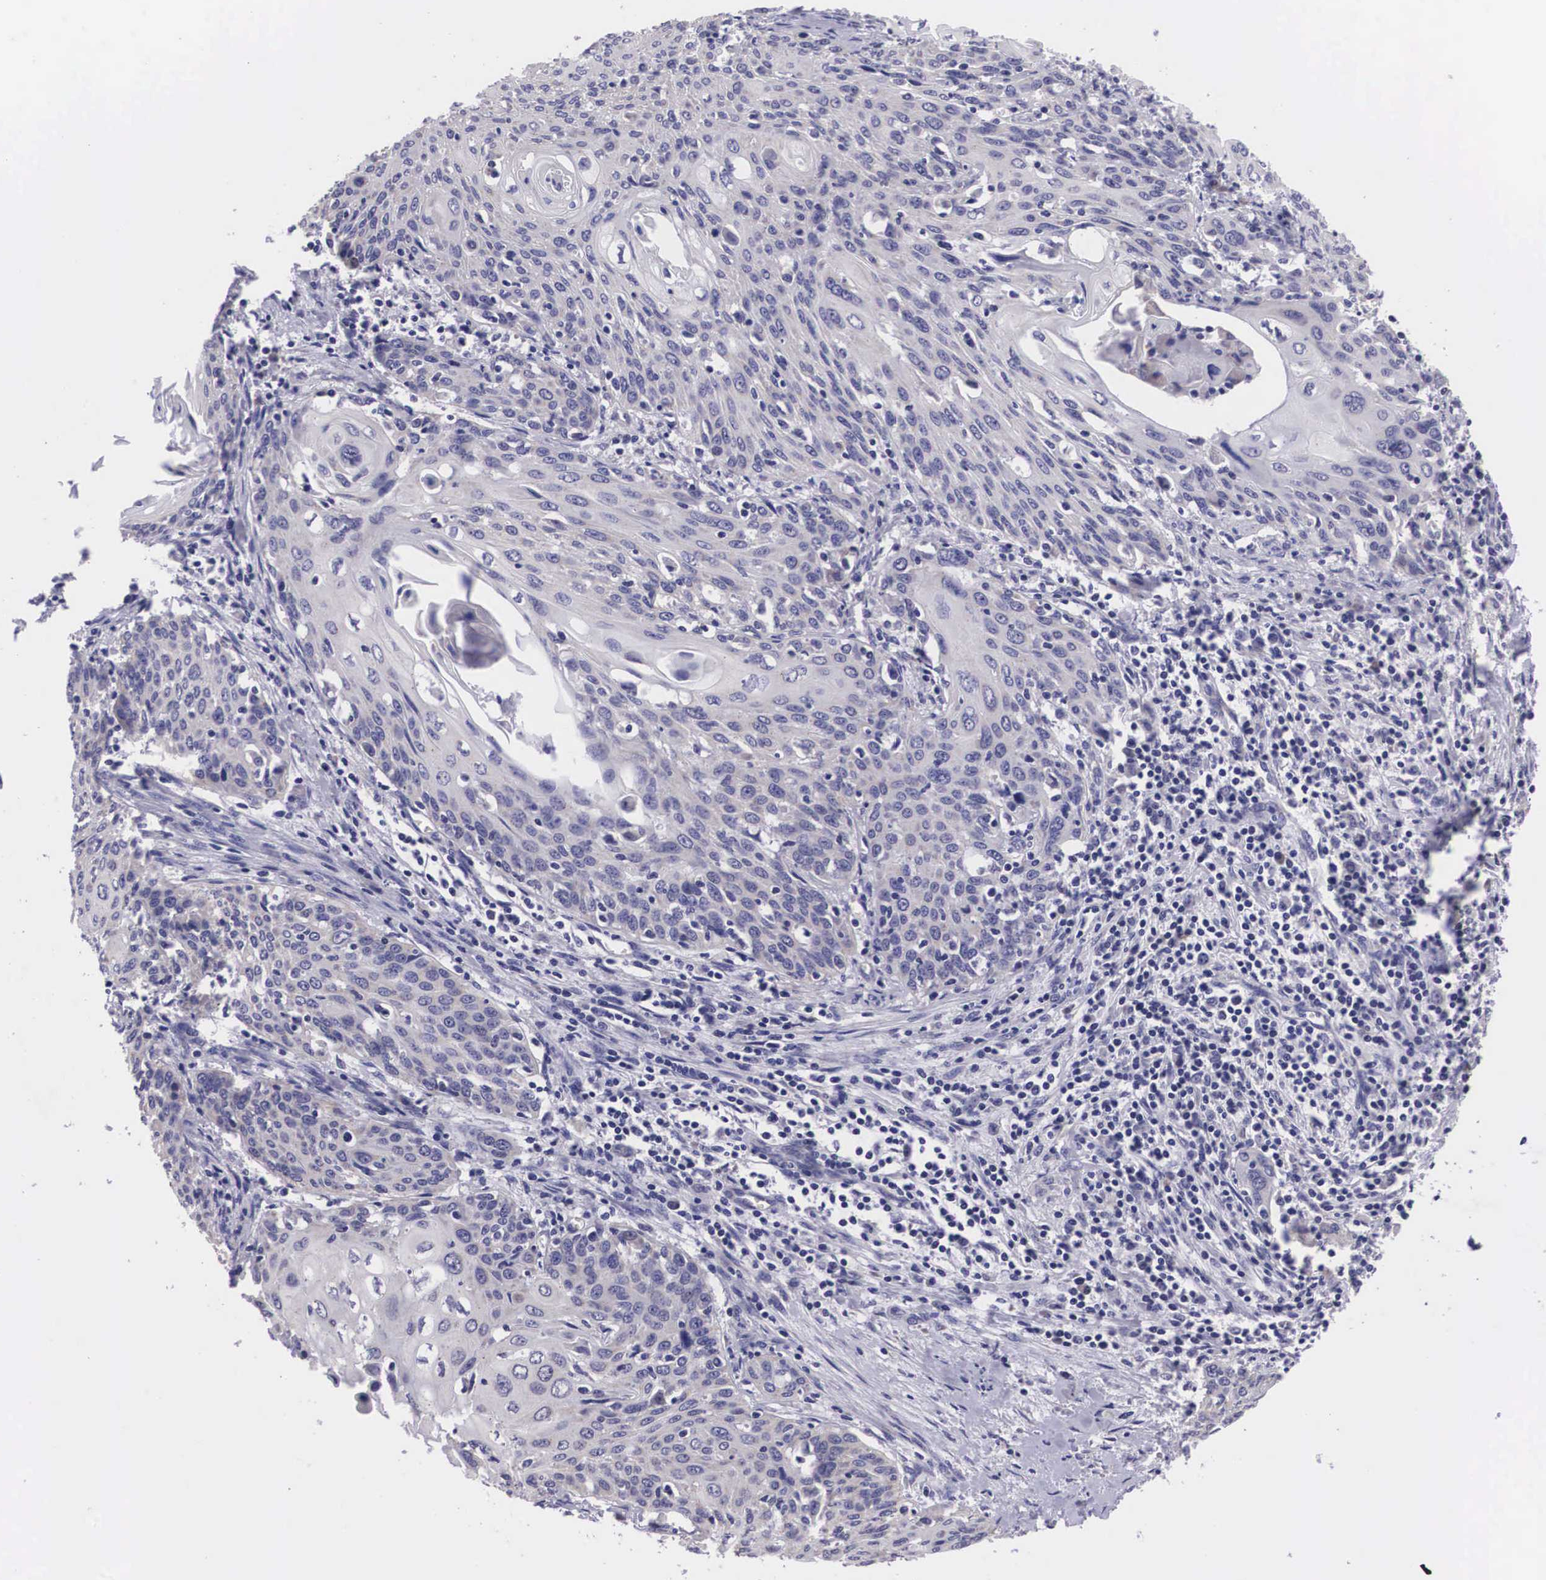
{"staining": {"intensity": "negative", "quantity": "none", "location": "none"}, "tissue": "cervical cancer", "cell_type": "Tumor cells", "image_type": "cancer", "snomed": [{"axis": "morphology", "description": "Squamous cell carcinoma, NOS"}, {"axis": "topography", "description": "Cervix"}], "caption": "Tumor cells are negative for protein expression in human squamous cell carcinoma (cervical). (DAB immunohistochemistry visualized using brightfield microscopy, high magnification).", "gene": "ARG2", "patient": {"sex": "female", "age": 54}}